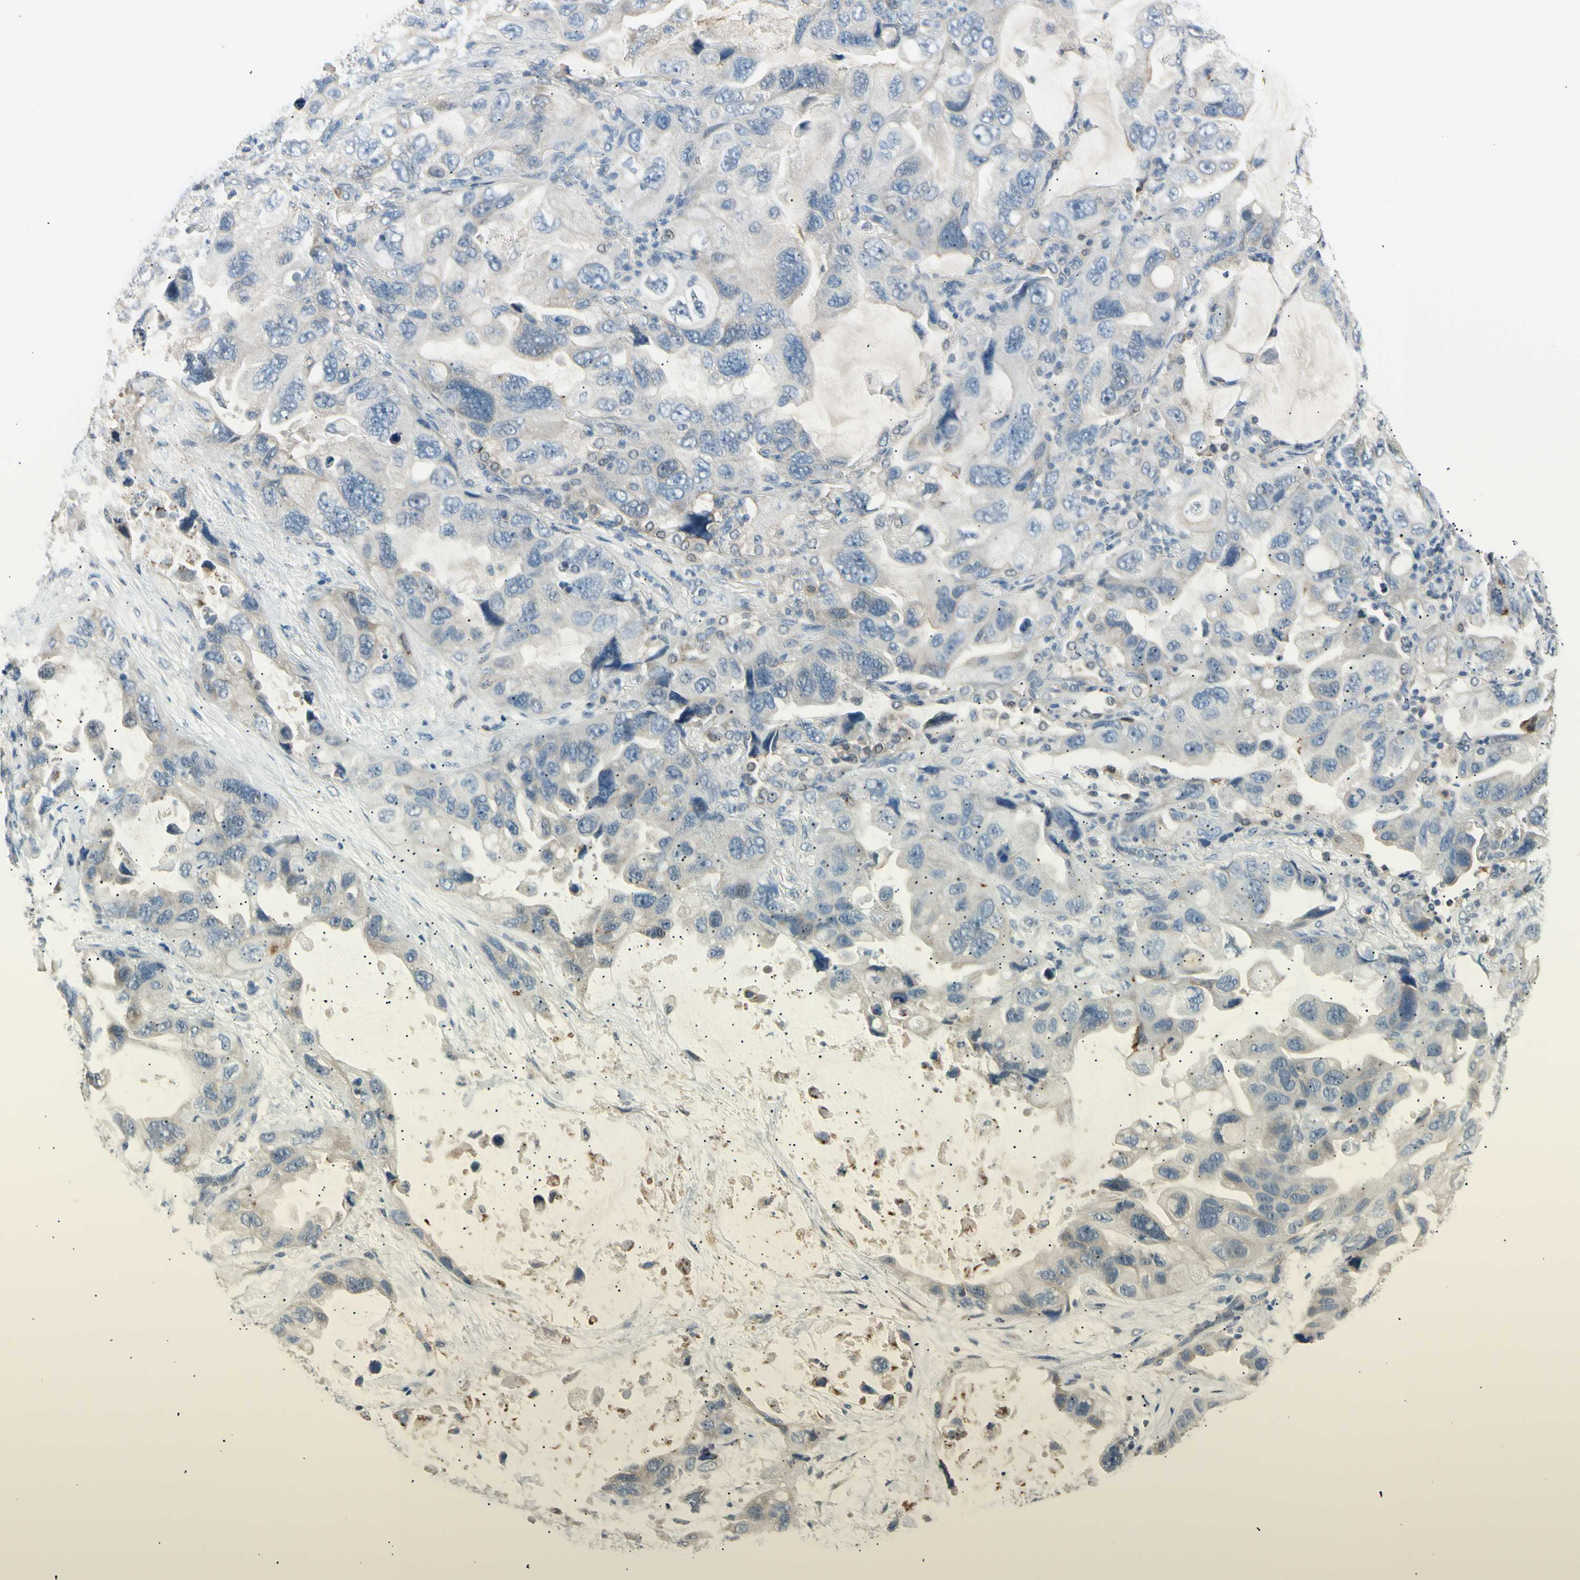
{"staining": {"intensity": "negative", "quantity": "none", "location": "none"}, "tissue": "lung cancer", "cell_type": "Tumor cells", "image_type": "cancer", "snomed": [{"axis": "morphology", "description": "Squamous cell carcinoma, NOS"}, {"axis": "topography", "description": "Lung"}], "caption": "This is an immunohistochemistry (IHC) micrograph of human squamous cell carcinoma (lung). There is no positivity in tumor cells.", "gene": "LHPP", "patient": {"sex": "female", "age": 73}}